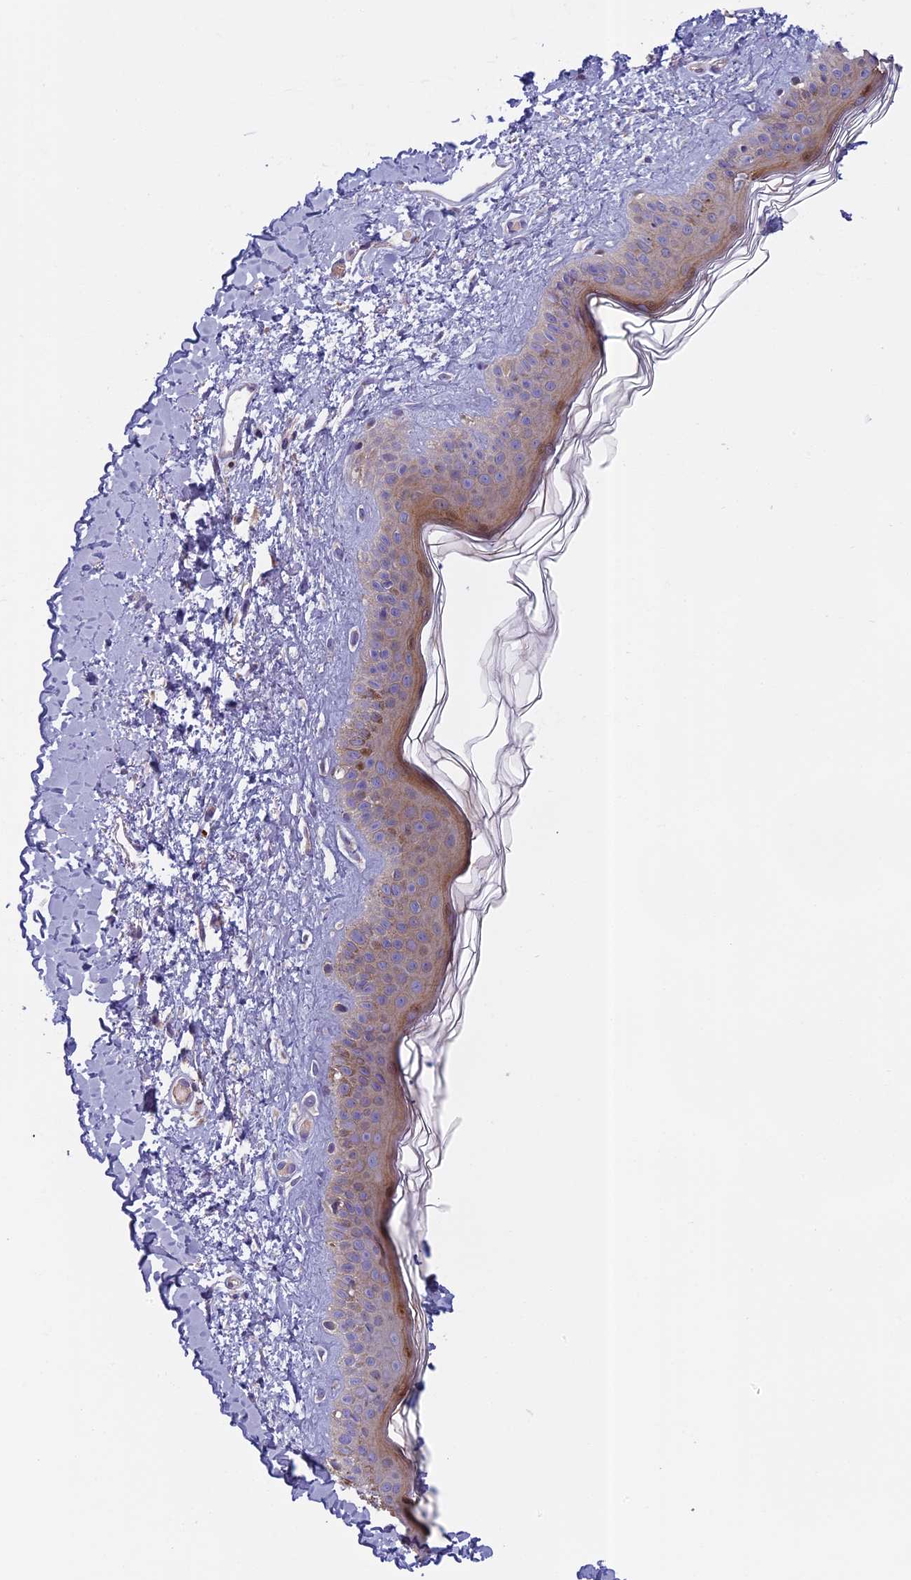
{"staining": {"intensity": "moderate", "quantity": ">75%", "location": "cytoplasmic/membranous"}, "tissue": "skin", "cell_type": "Fibroblasts", "image_type": "normal", "snomed": [{"axis": "morphology", "description": "Normal tissue, NOS"}, {"axis": "topography", "description": "Skin"}], "caption": "Immunohistochemical staining of unremarkable human skin demonstrates moderate cytoplasmic/membranous protein staining in approximately >75% of fibroblasts.", "gene": "SEMA7A", "patient": {"sex": "female", "age": 58}}